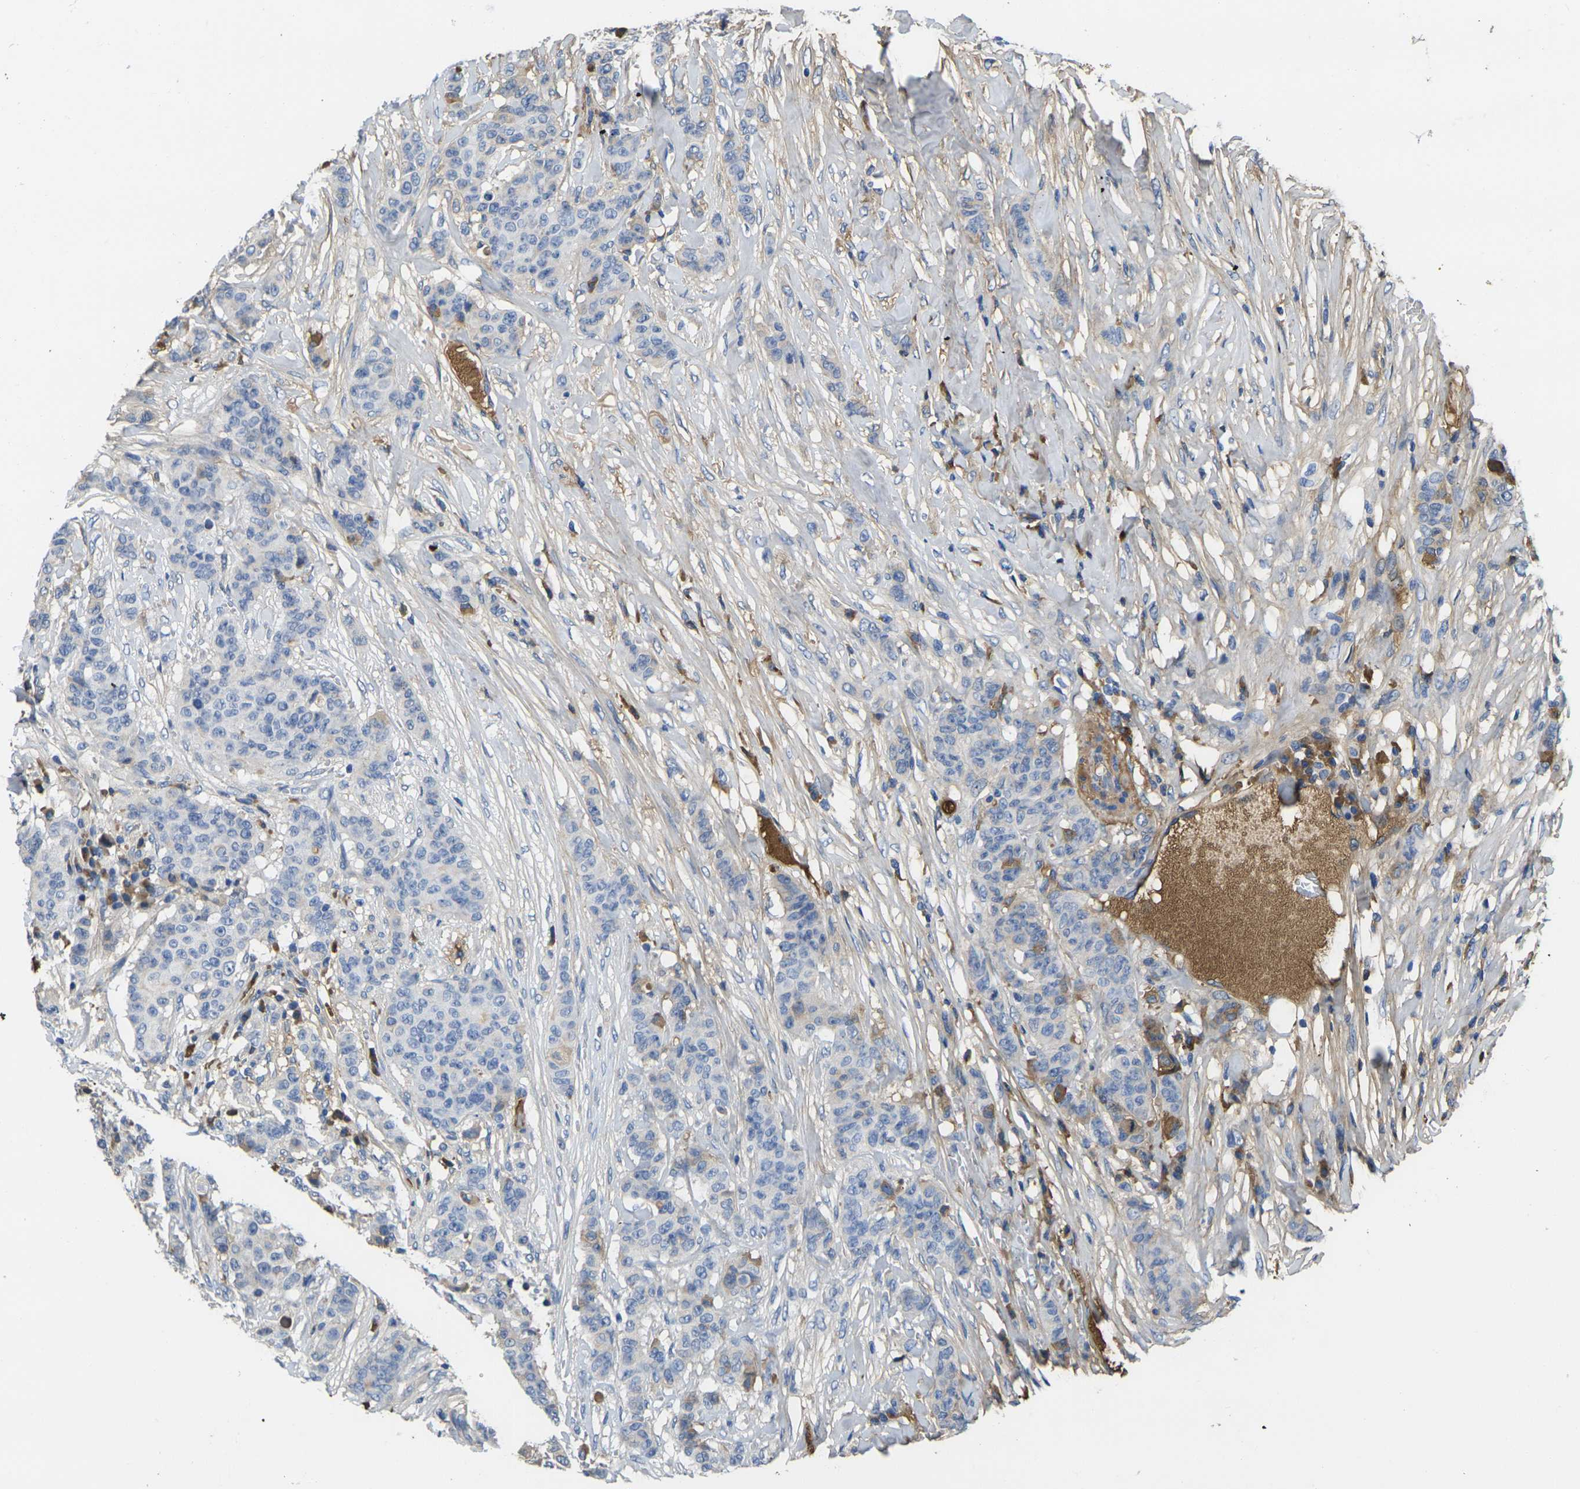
{"staining": {"intensity": "negative", "quantity": "none", "location": "none"}, "tissue": "breast cancer", "cell_type": "Tumor cells", "image_type": "cancer", "snomed": [{"axis": "morphology", "description": "Duct carcinoma"}, {"axis": "topography", "description": "Breast"}], "caption": "Tumor cells show no significant positivity in infiltrating ductal carcinoma (breast). (DAB (3,3'-diaminobenzidine) IHC visualized using brightfield microscopy, high magnification).", "gene": "GREM2", "patient": {"sex": "female", "age": 40}}